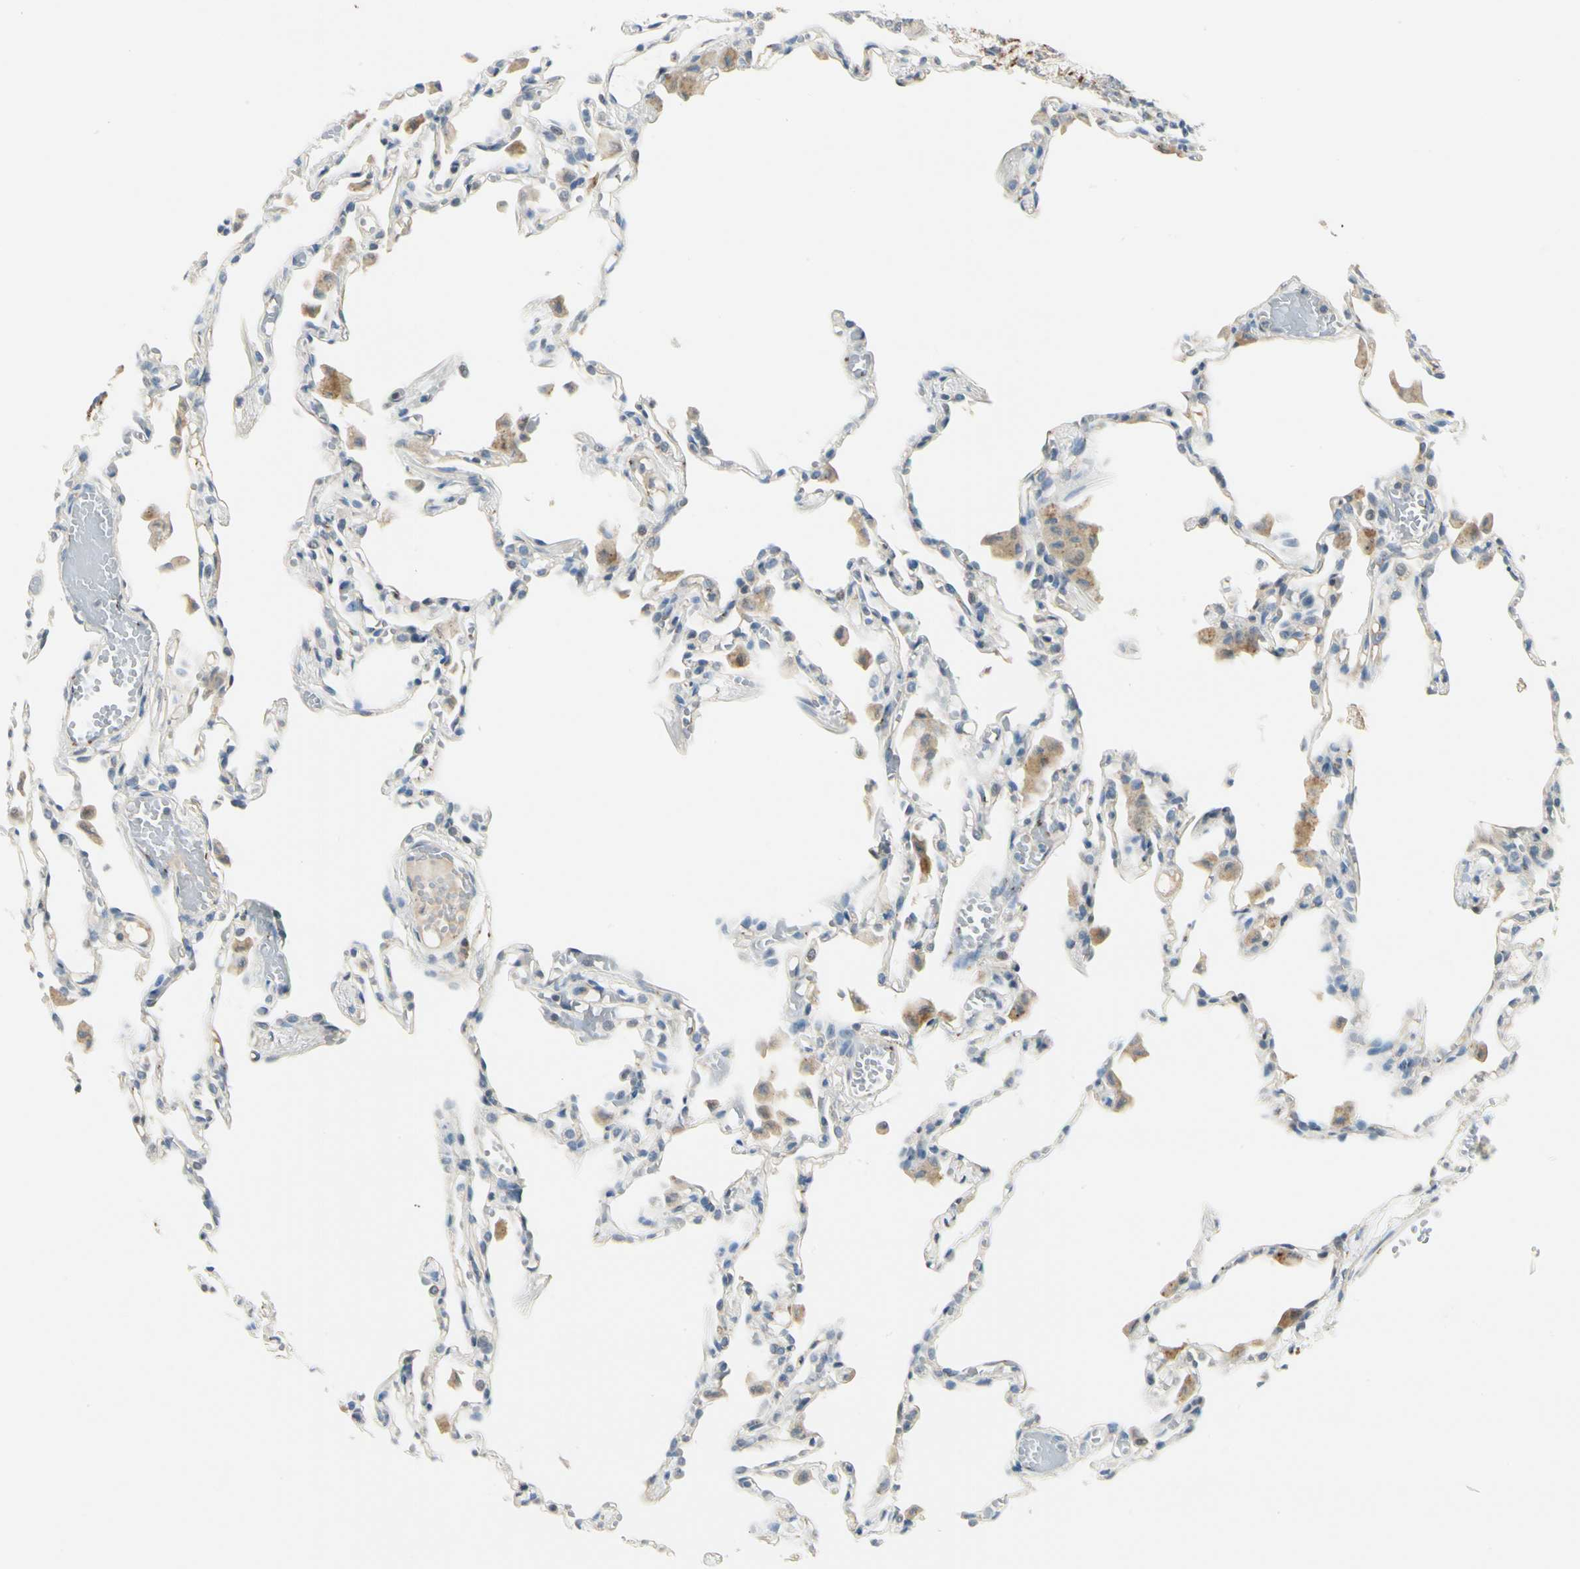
{"staining": {"intensity": "weak", "quantity": "<25%", "location": "cytoplasmic/membranous"}, "tissue": "lung", "cell_type": "Alveolar cells", "image_type": "normal", "snomed": [{"axis": "morphology", "description": "Normal tissue, NOS"}, {"axis": "topography", "description": "Lung"}], "caption": "Histopathology image shows no protein positivity in alveolar cells of benign lung. (DAB immunohistochemistry (IHC), high magnification).", "gene": "MANSC1", "patient": {"sex": "female", "age": 49}}